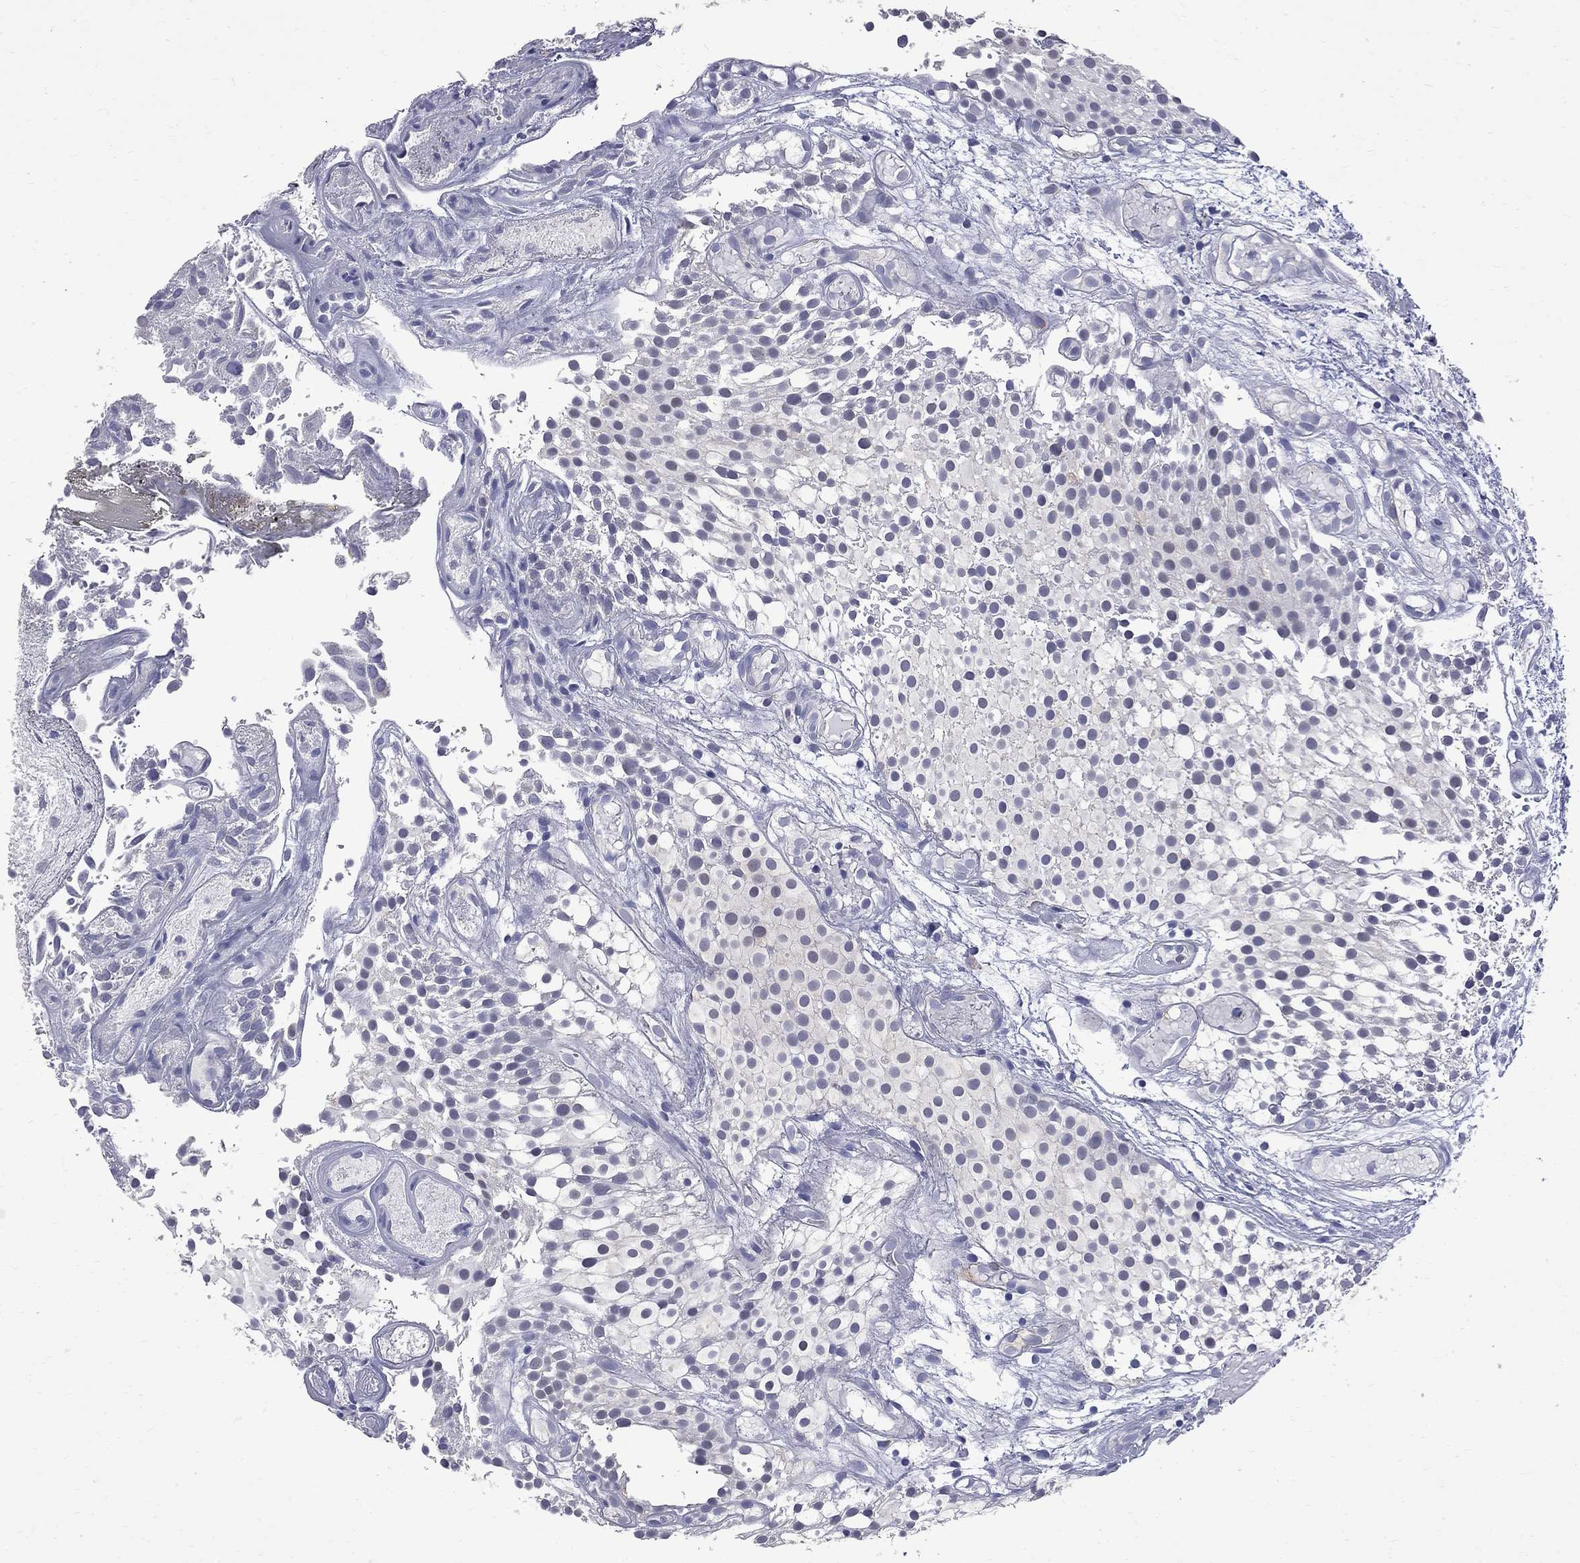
{"staining": {"intensity": "negative", "quantity": "none", "location": "none"}, "tissue": "urothelial cancer", "cell_type": "Tumor cells", "image_type": "cancer", "snomed": [{"axis": "morphology", "description": "Urothelial carcinoma, Low grade"}, {"axis": "topography", "description": "Urinary bladder"}], "caption": "Immunohistochemical staining of urothelial cancer reveals no significant staining in tumor cells. (Immunohistochemistry (ihc), brightfield microscopy, high magnification).", "gene": "CKAP2", "patient": {"sex": "male", "age": 79}}